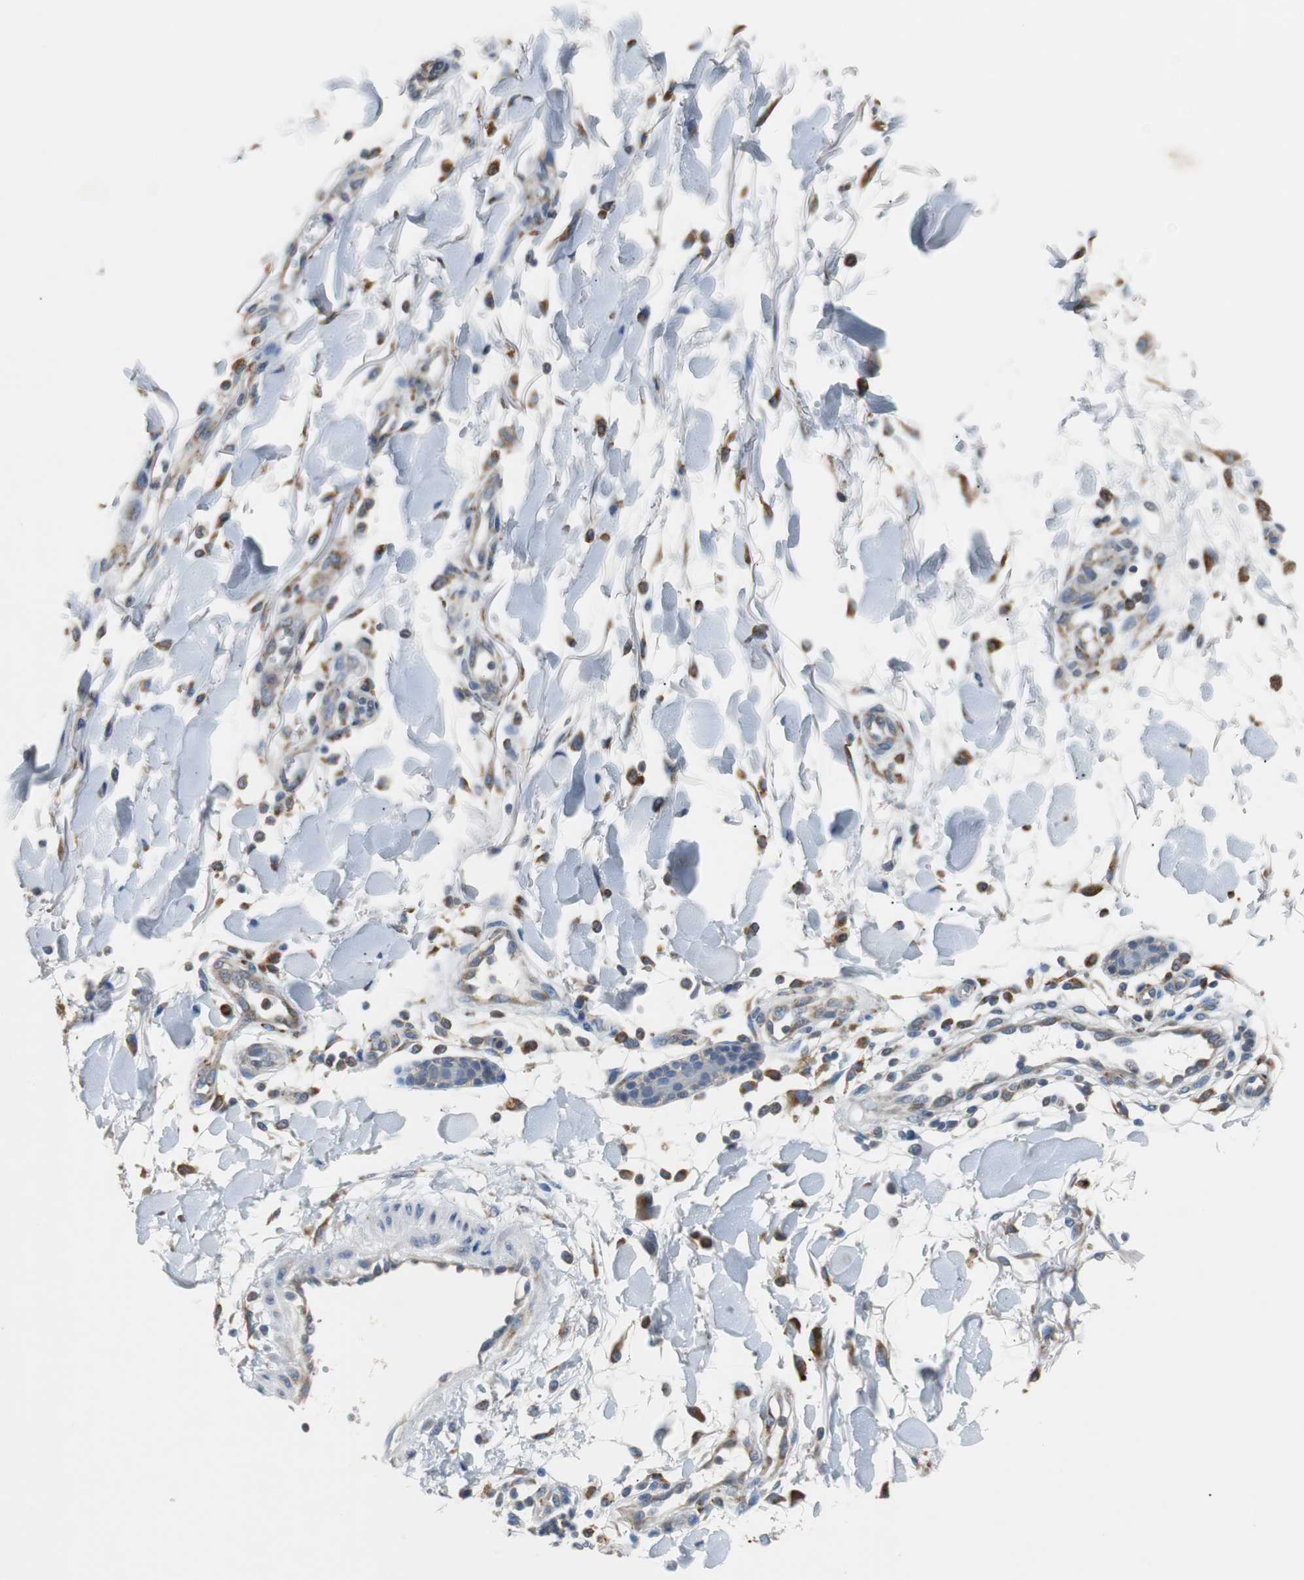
{"staining": {"intensity": "negative", "quantity": "none", "location": "none"}, "tissue": "melanoma", "cell_type": "Tumor cells", "image_type": "cancer", "snomed": [{"axis": "morphology", "description": "Malignant melanoma, NOS"}, {"axis": "topography", "description": "Skin"}], "caption": "Micrograph shows no significant protein expression in tumor cells of malignant melanoma.", "gene": "PDIA4", "patient": {"sex": "female", "age": 81}}